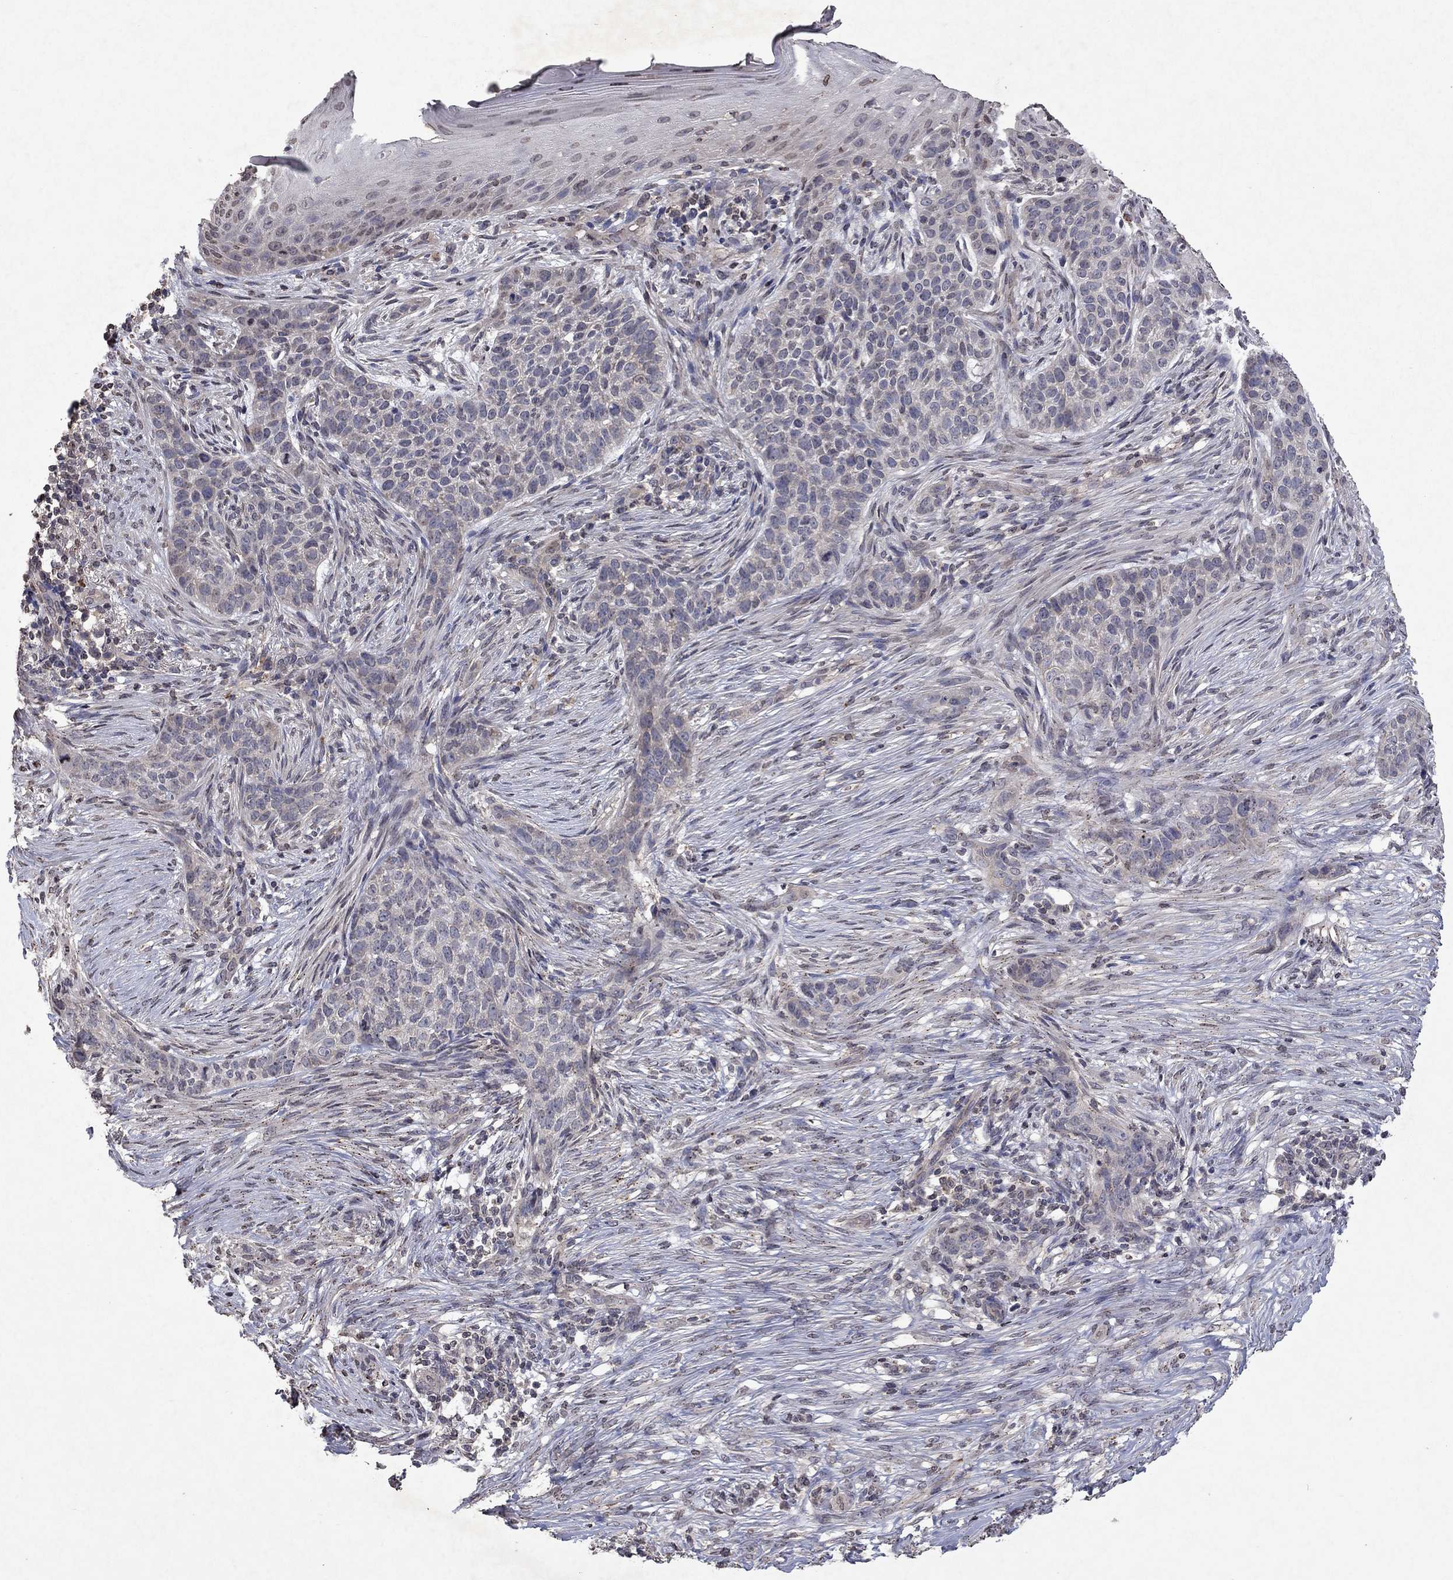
{"staining": {"intensity": "weak", "quantity": "<25%", "location": "cytoplasmic/membranous"}, "tissue": "skin cancer", "cell_type": "Tumor cells", "image_type": "cancer", "snomed": [{"axis": "morphology", "description": "Squamous cell carcinoma, NOS"}, {"axis": "topography", "description": "Skin"}], "caption": "Immunohistochemical staining of human skin squamous cell carcinoma displays no significant expression in tumor cells.", "gene": "TTC38", "patient": {"sex": "male", "age": 88}}